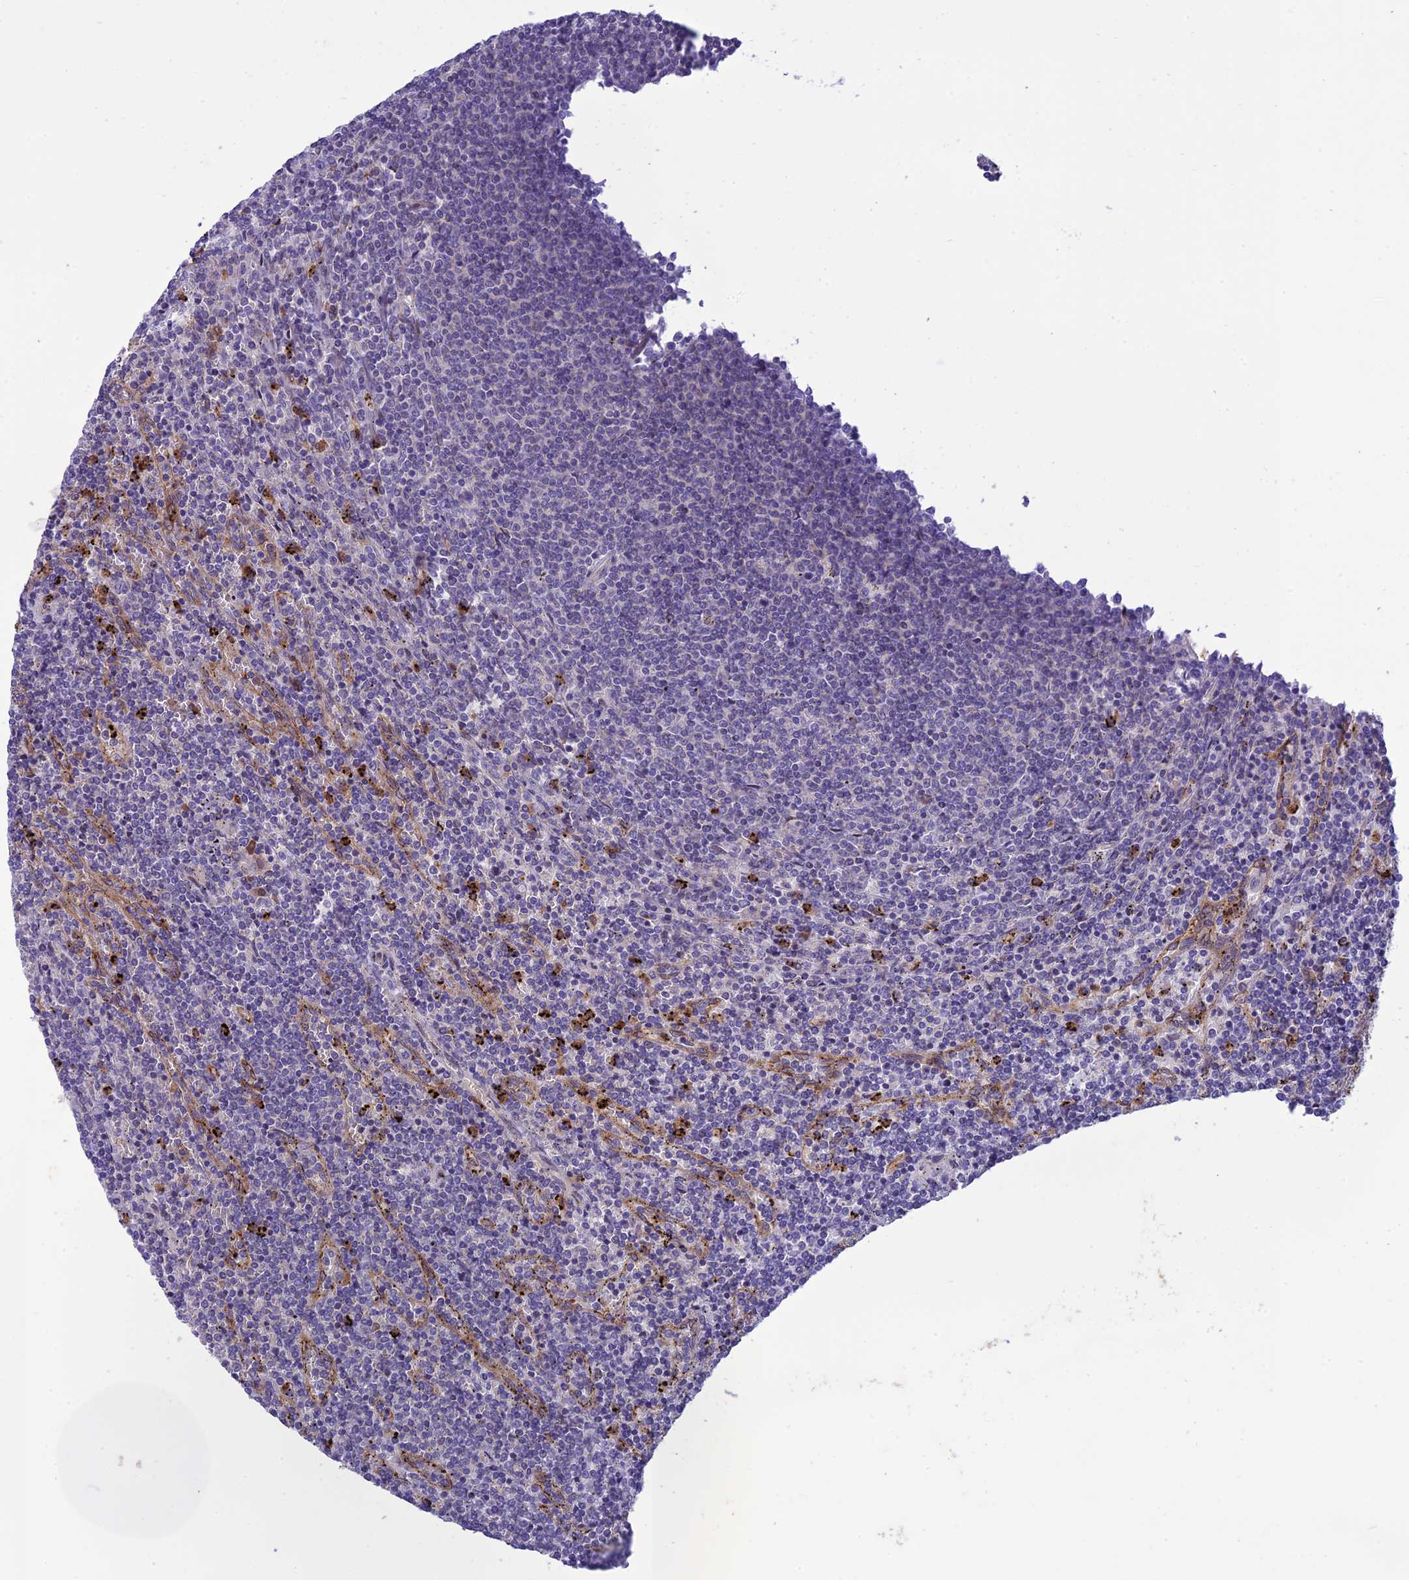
{"staining": {"intensity": "negative", "quantity": "none", "location": "none"}, "tissue": "lymphoma", "cell_type": "Tumor cells", "image_type": "cancer", "snomed": [{"axis": "morphology", "description": "Malignant lymphoma, non-Hodgkin's type, Low grade"}, {"axis": "topography", "description": "Spleen"}], "caption": "Immunohistochemistry of lymphoma exhibits no expression in tumor cells.", "gene": "JMY", "patient": {"sex": "female", "age": 50}}